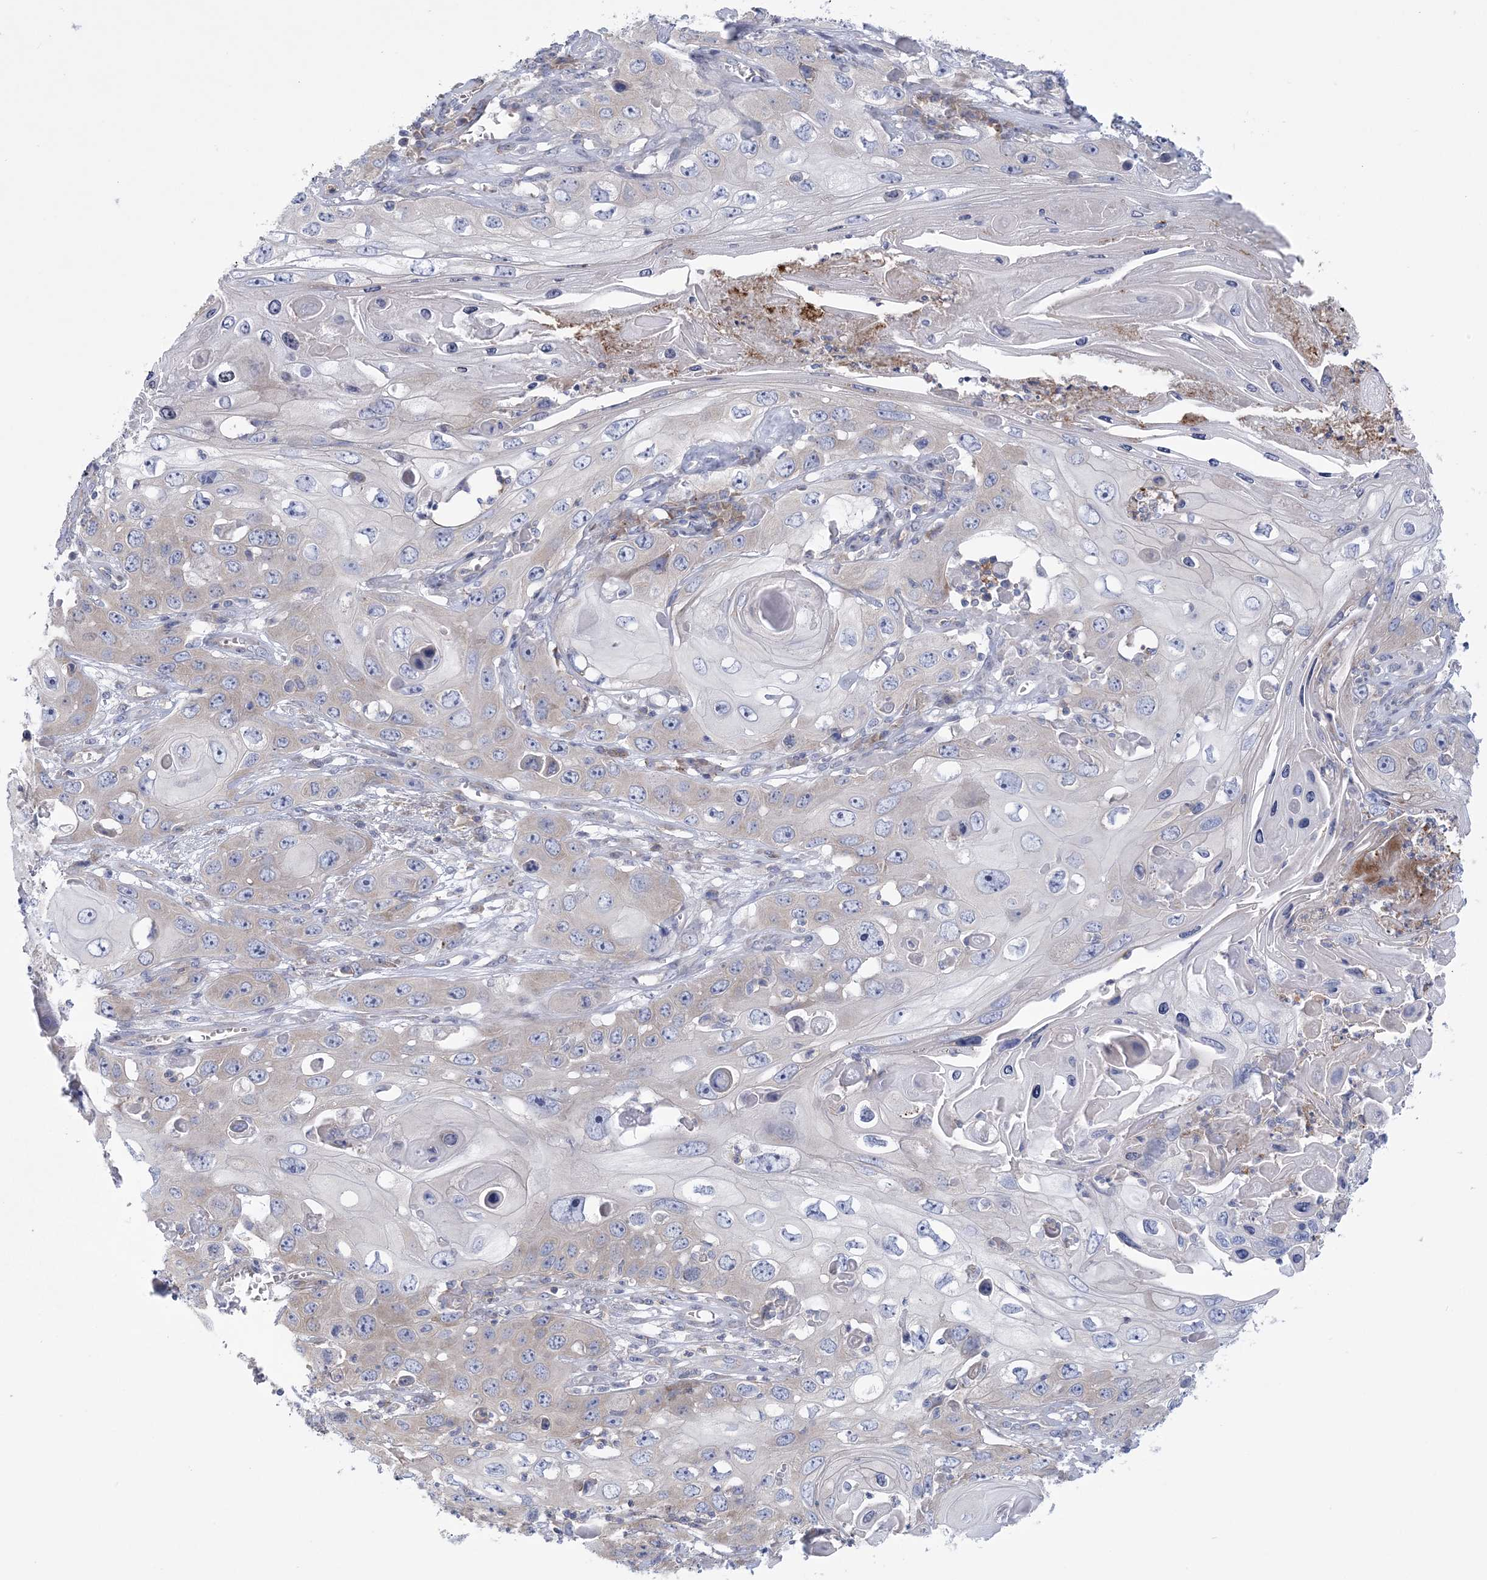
{"staining": {"intensity": "negative", "quantity": "none", "location": "none"}, "tissue": "skin cancer", "cell_type": "Tumor cells", "image_type": "cancer", "snomed": [{"axis": "morphology", "description": "Squamous cell carcinoma, NOS"}, {"axis": "topography", "description": "Skin"}], "caption": "Tumor cells are negative for protein expression in human skin cancer (squamous cell carcinoma).", "gene": "ARSJ", "patient": {"sex": "male", "age": 55}}